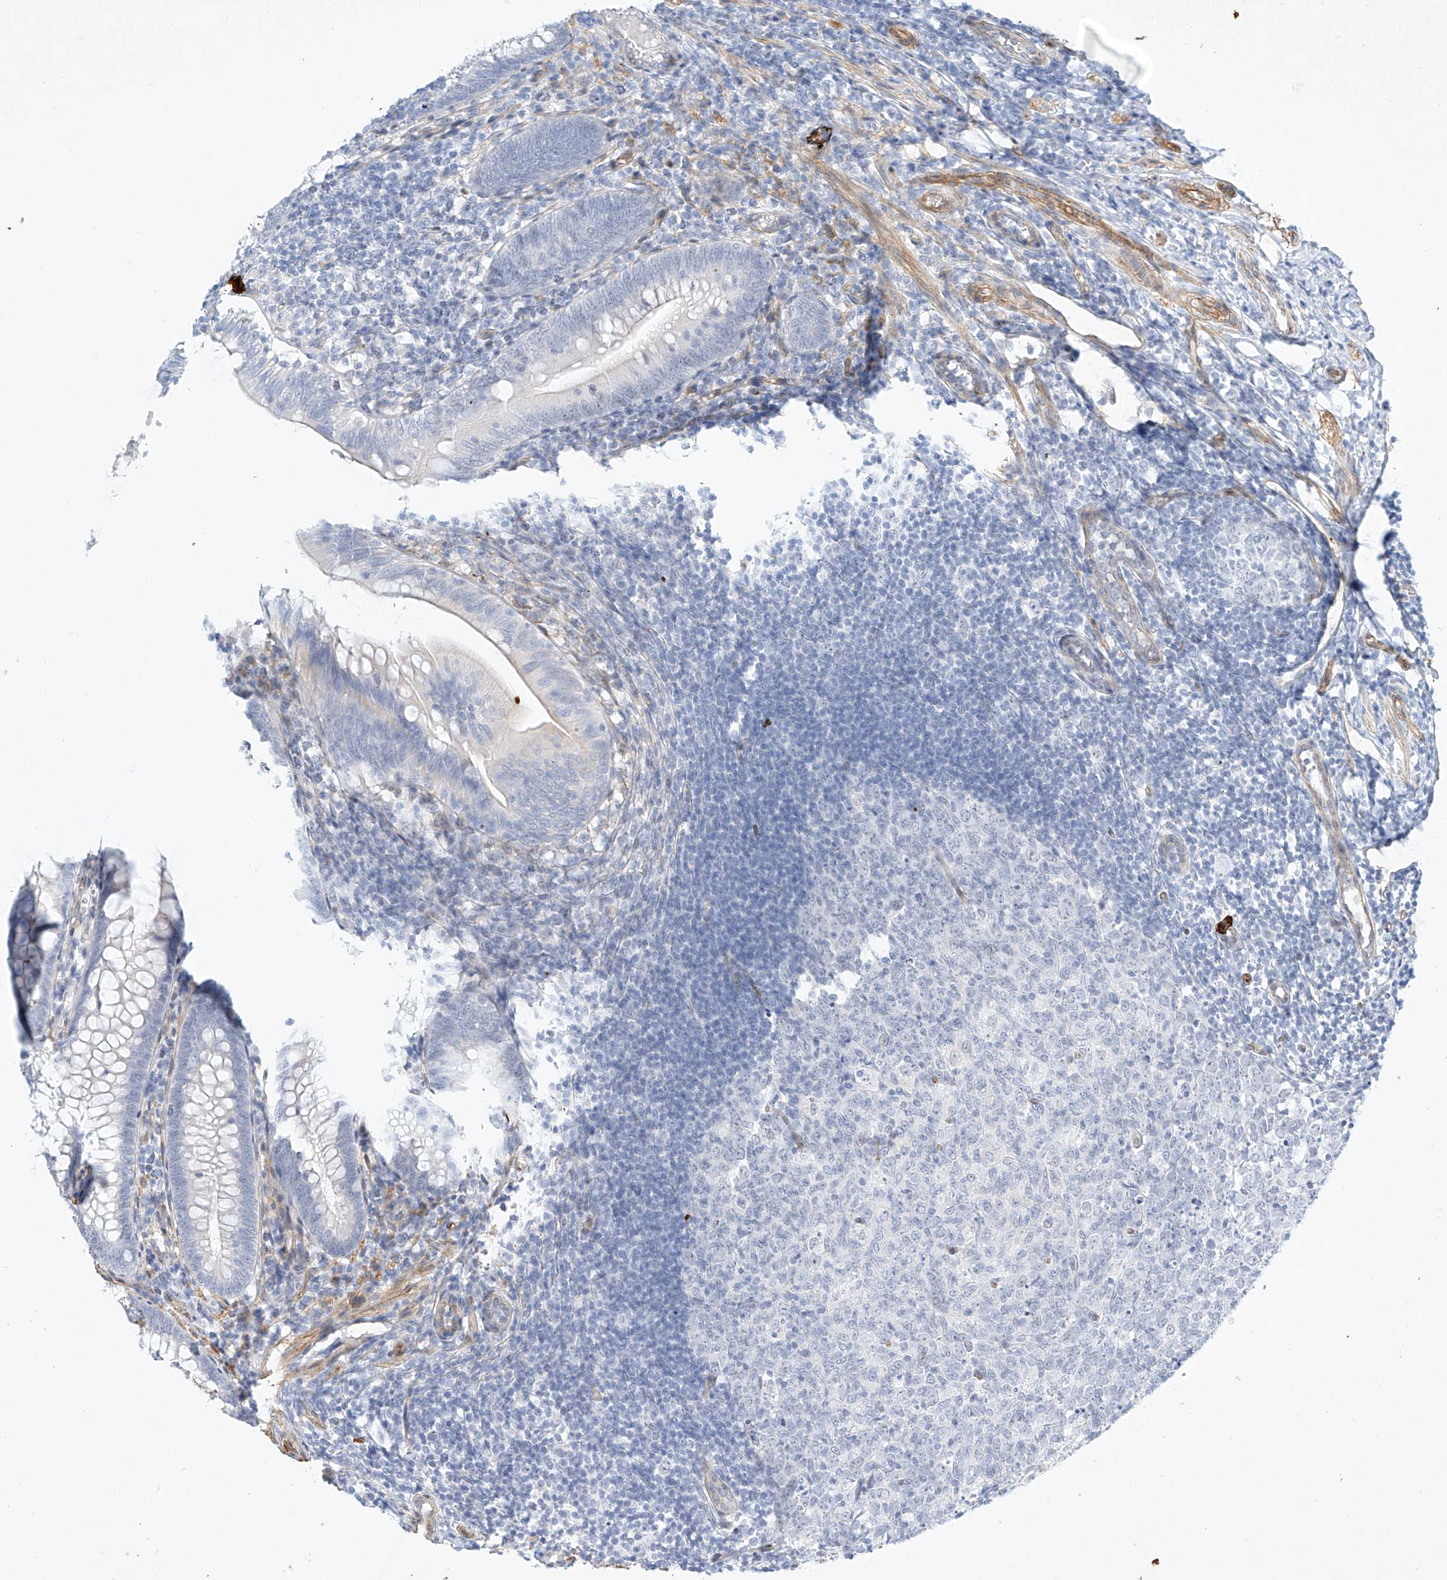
{"staining": {"intensity": "negative", "quantity": "none", "location": "none"}, "tissue": "appendix", "cell_type": "Glandular cells", "image_type": "normal", "snomed": [{"axis": "morphology", "description": "Normal tissue, NOS"}, {"axis": "topography", "description": "Appendix"}], "caption": "The photomicrograph exhibits no significant expression in glandular cells of appendix.", "gene": "REEP2", "patient": {"sex": "male", "age": 14}}